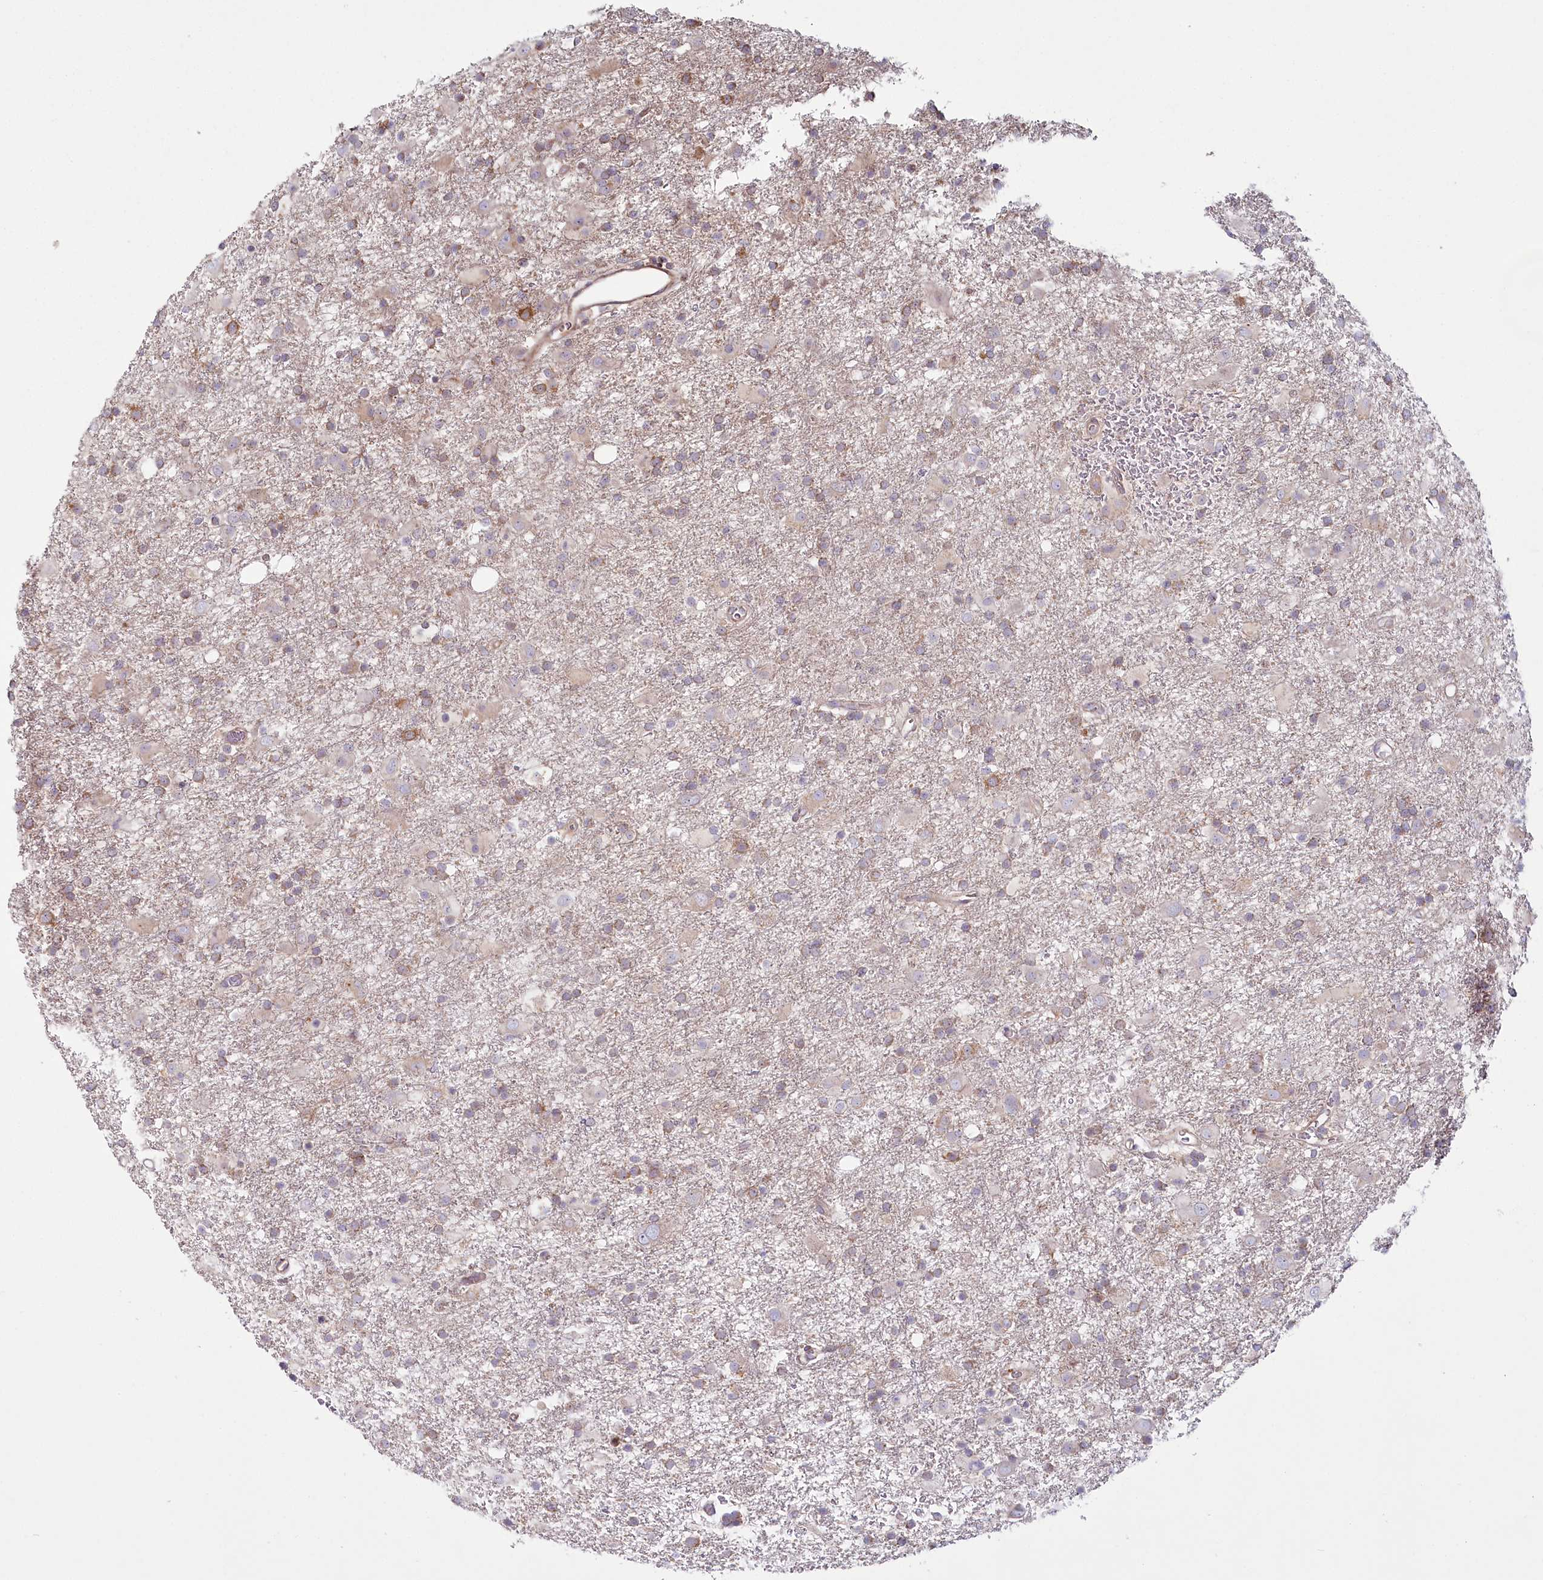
{"staining": {"intensity": "moderate", "quantity": "<25%", "location": "cytoplasmic/membranous"}, "tissue": "glioma", "cell_type": "Tumor cells", "image_type": "cancer", "snomed": [{"axis": "morphology", "description": "Glioma, malignant, Low grade"}, {"axis": "topography", "description": "Brain"}], "caption": "Moderate cytoplasmic/membranous staining is identified in about <25% of tumor cells in glioma.", "gene": "POGLUT1", "patient": {"sex": "male", "age": 65}}